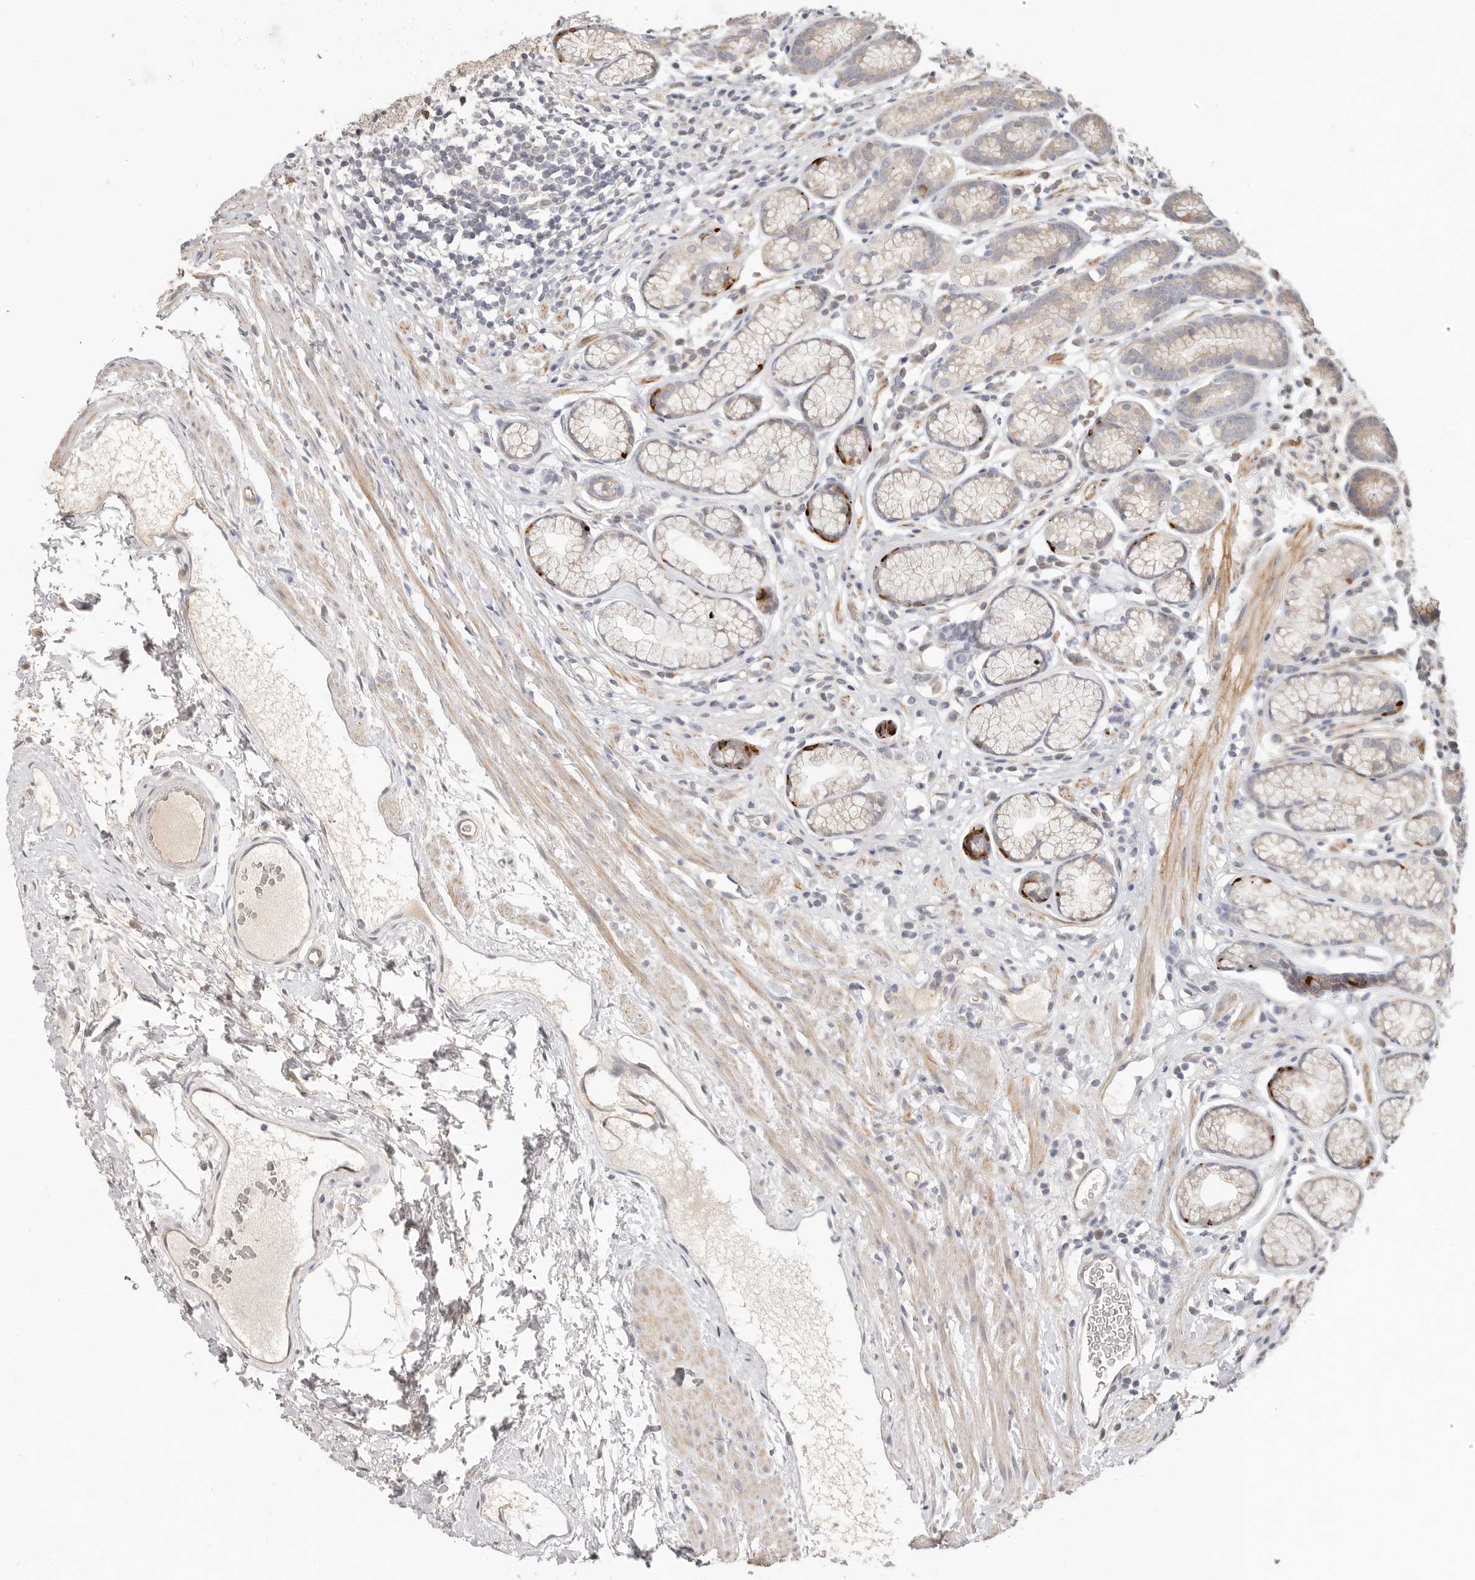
{"staining": {"intensity": "strong", "quantity": "<25%", "location": "cytoplasmic/membranous"}, "tissue": "stomach", "cell_type": "Glandular cells", "image_type": "normal", "snomed": [{"axis": "morphology", "description": "Normal tissue, NOS"}, {"axis": "topography", "description": "Stomach"}], "caption": "This histopathology image demonstrates normal stomach stained with immunohistochemistry to label a protein in brown. The cytoplasmic/membranous of glandular cells show strong positivity for the protein. Nuclei are counter-stained blue.", "gene": "MTFR2", "patient": {"sex": "male", "age": 42}}